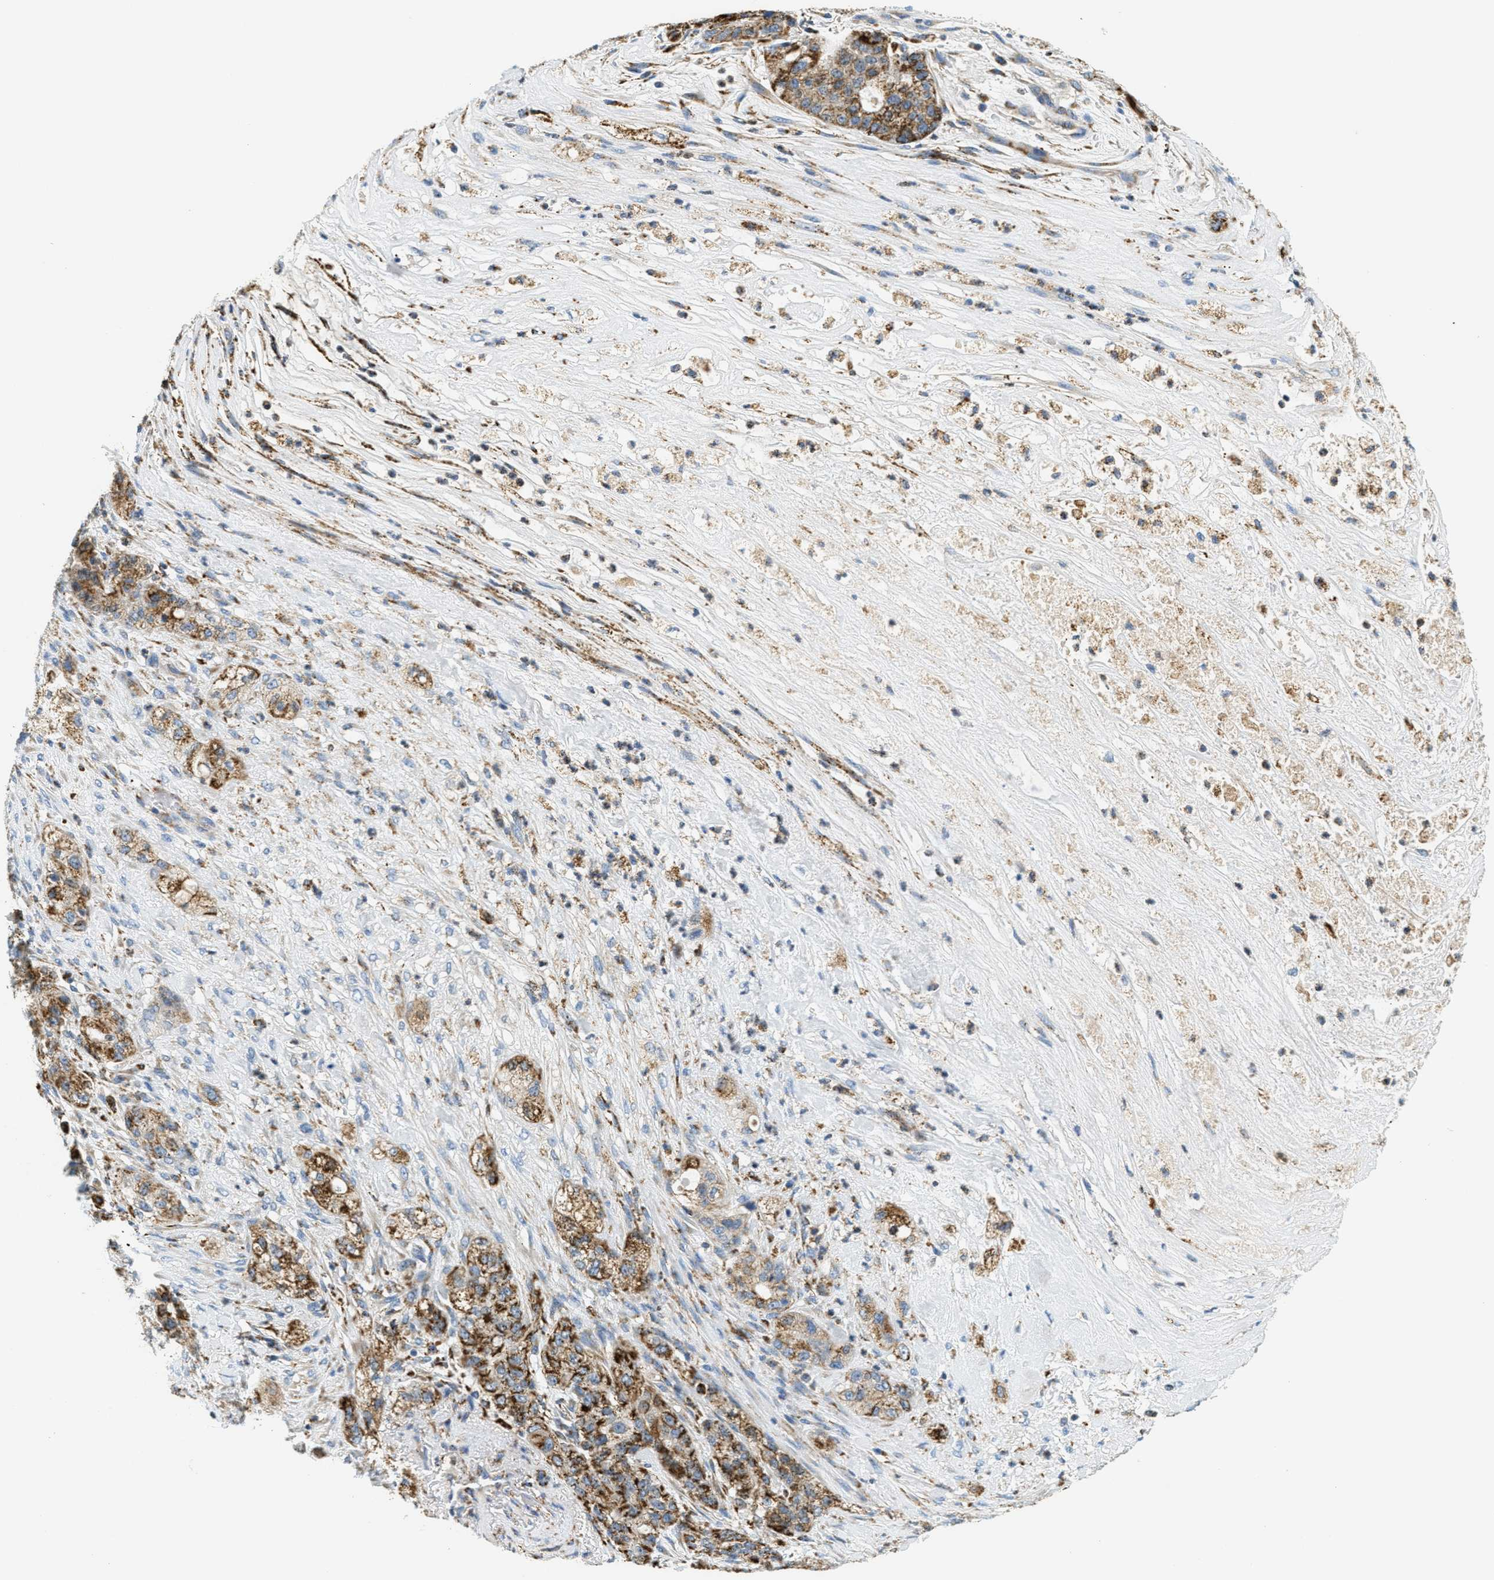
{"staining": {"intensity": "moderate", "quantity": ">75%", "location": "cytoplasmic/membranous"}, "tissue": "pancreatic cancer", "cell_type": "Tumor cells", "image_type": "cancer", "snomed": [{"axis": "morphology", "description": "Adenocarcinoma, NOS"}, {"axis": "topography", "description": "Pancreas"}], "caption": "Immunohistochemical staining of human pancreatic adenocarcinoma shows medium levels of moderate cytoplasmic/membranous protein expression in about >75% of tumor cells. The protein is shown in brown color, while the nuclei are stained blue.", "gene": "HLCS", "patient": {"sex": "female", "age": 78}}